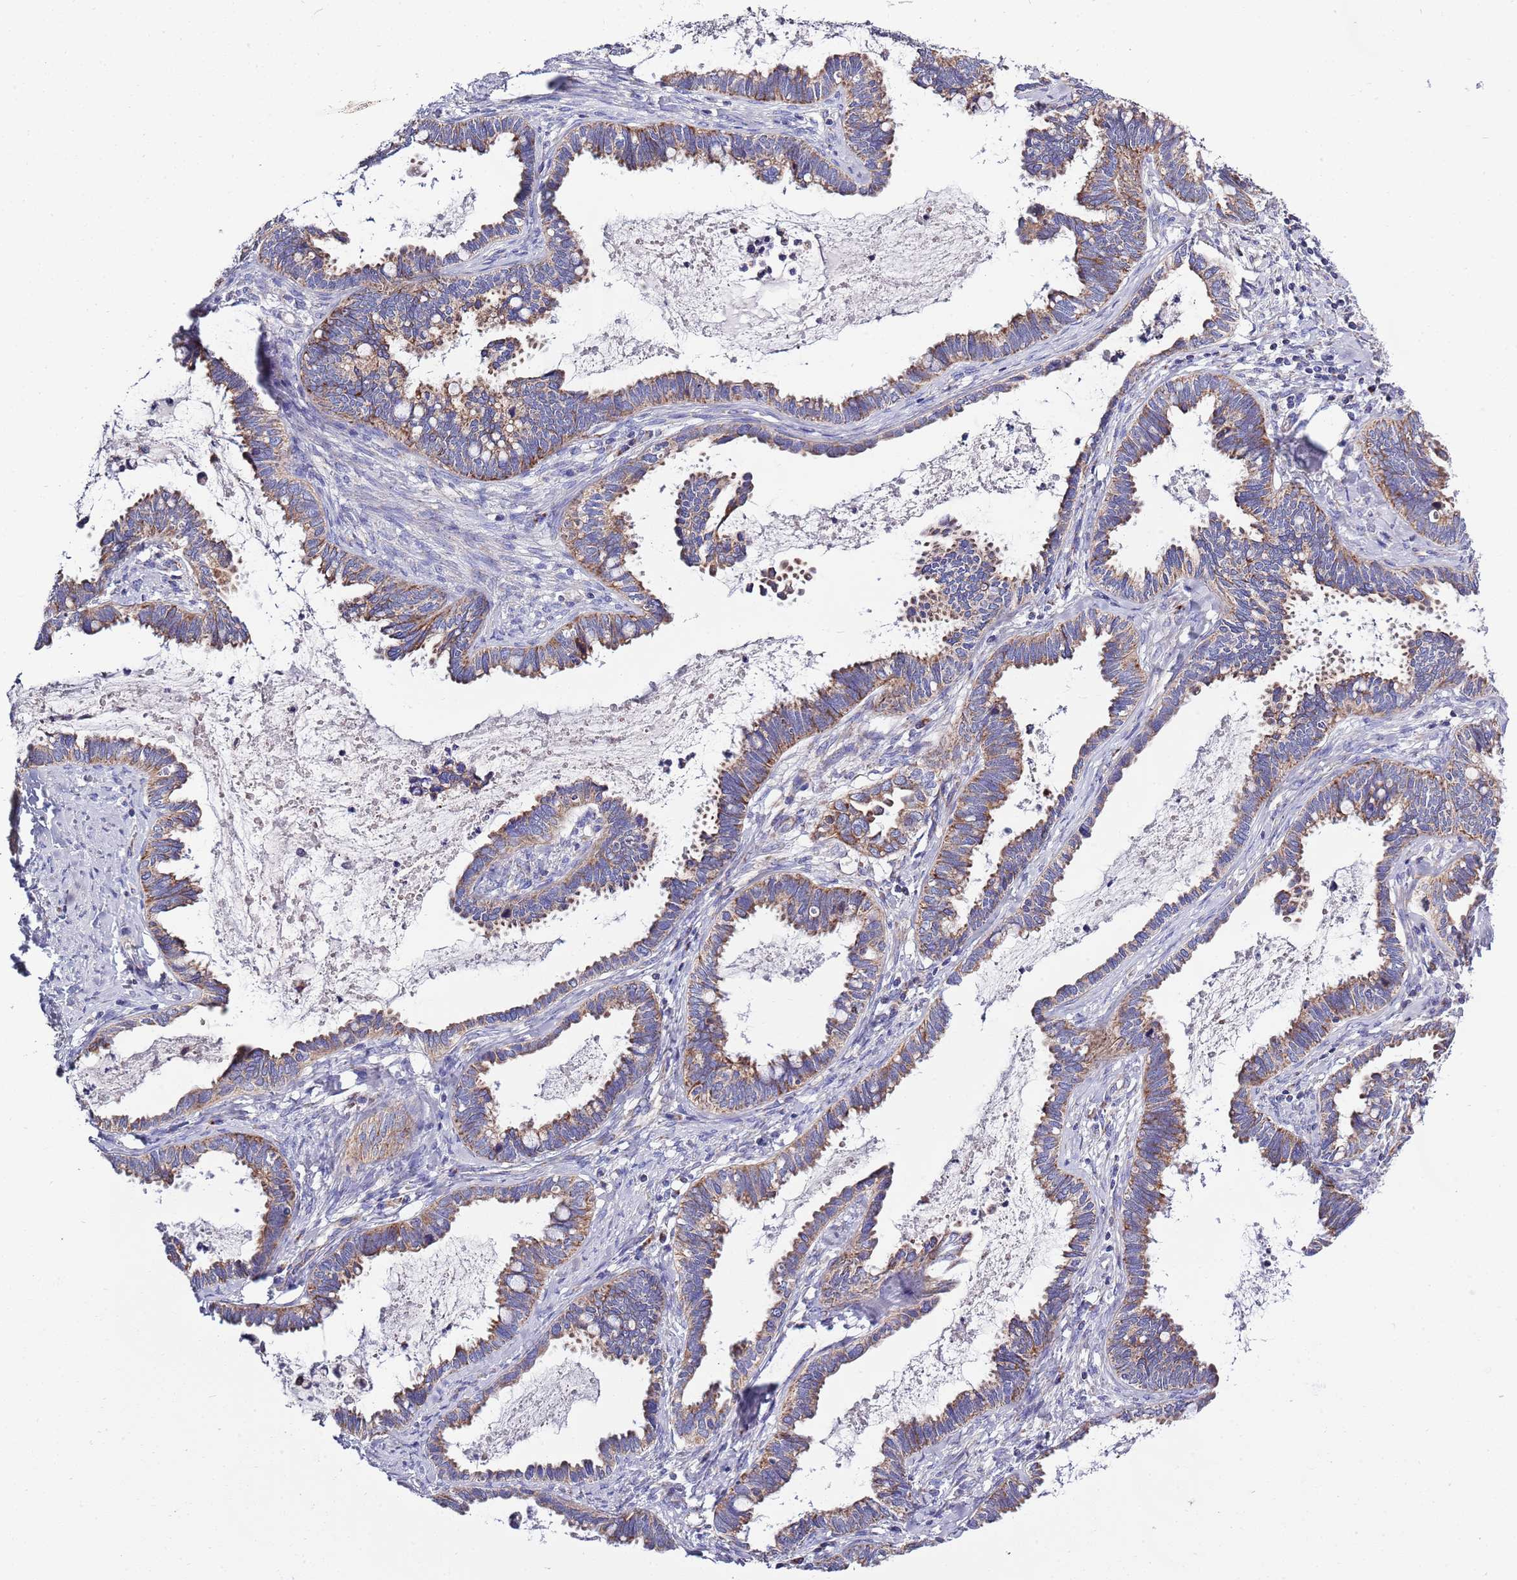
{"staining": {"intensity": "moderate", "quantity": ">75%", "location": "cytoplasmic/membranous"}, "tissue": "cervical cancer", "cell_type": "Tumor cells", "image_type": "cancer", "snomed": [{"axis": "morphology", "description": "Adenocarcinoma, NOS"}, {"axis": "topography", "description": "Cervix"}], "caption": "Cervical cancer (adenocarcinoma) was stained to show a protein in brown. There is medium levels of moderate cytoplasmic/membranous positivity in approximately >75% of tumor cells. (DAB (3,3'-diaminobenzidine) IHC, brown staining for protein, blue staining for nuclei).", "gene": "EMC8", "patient": {"sex": "female", "age": 37}}